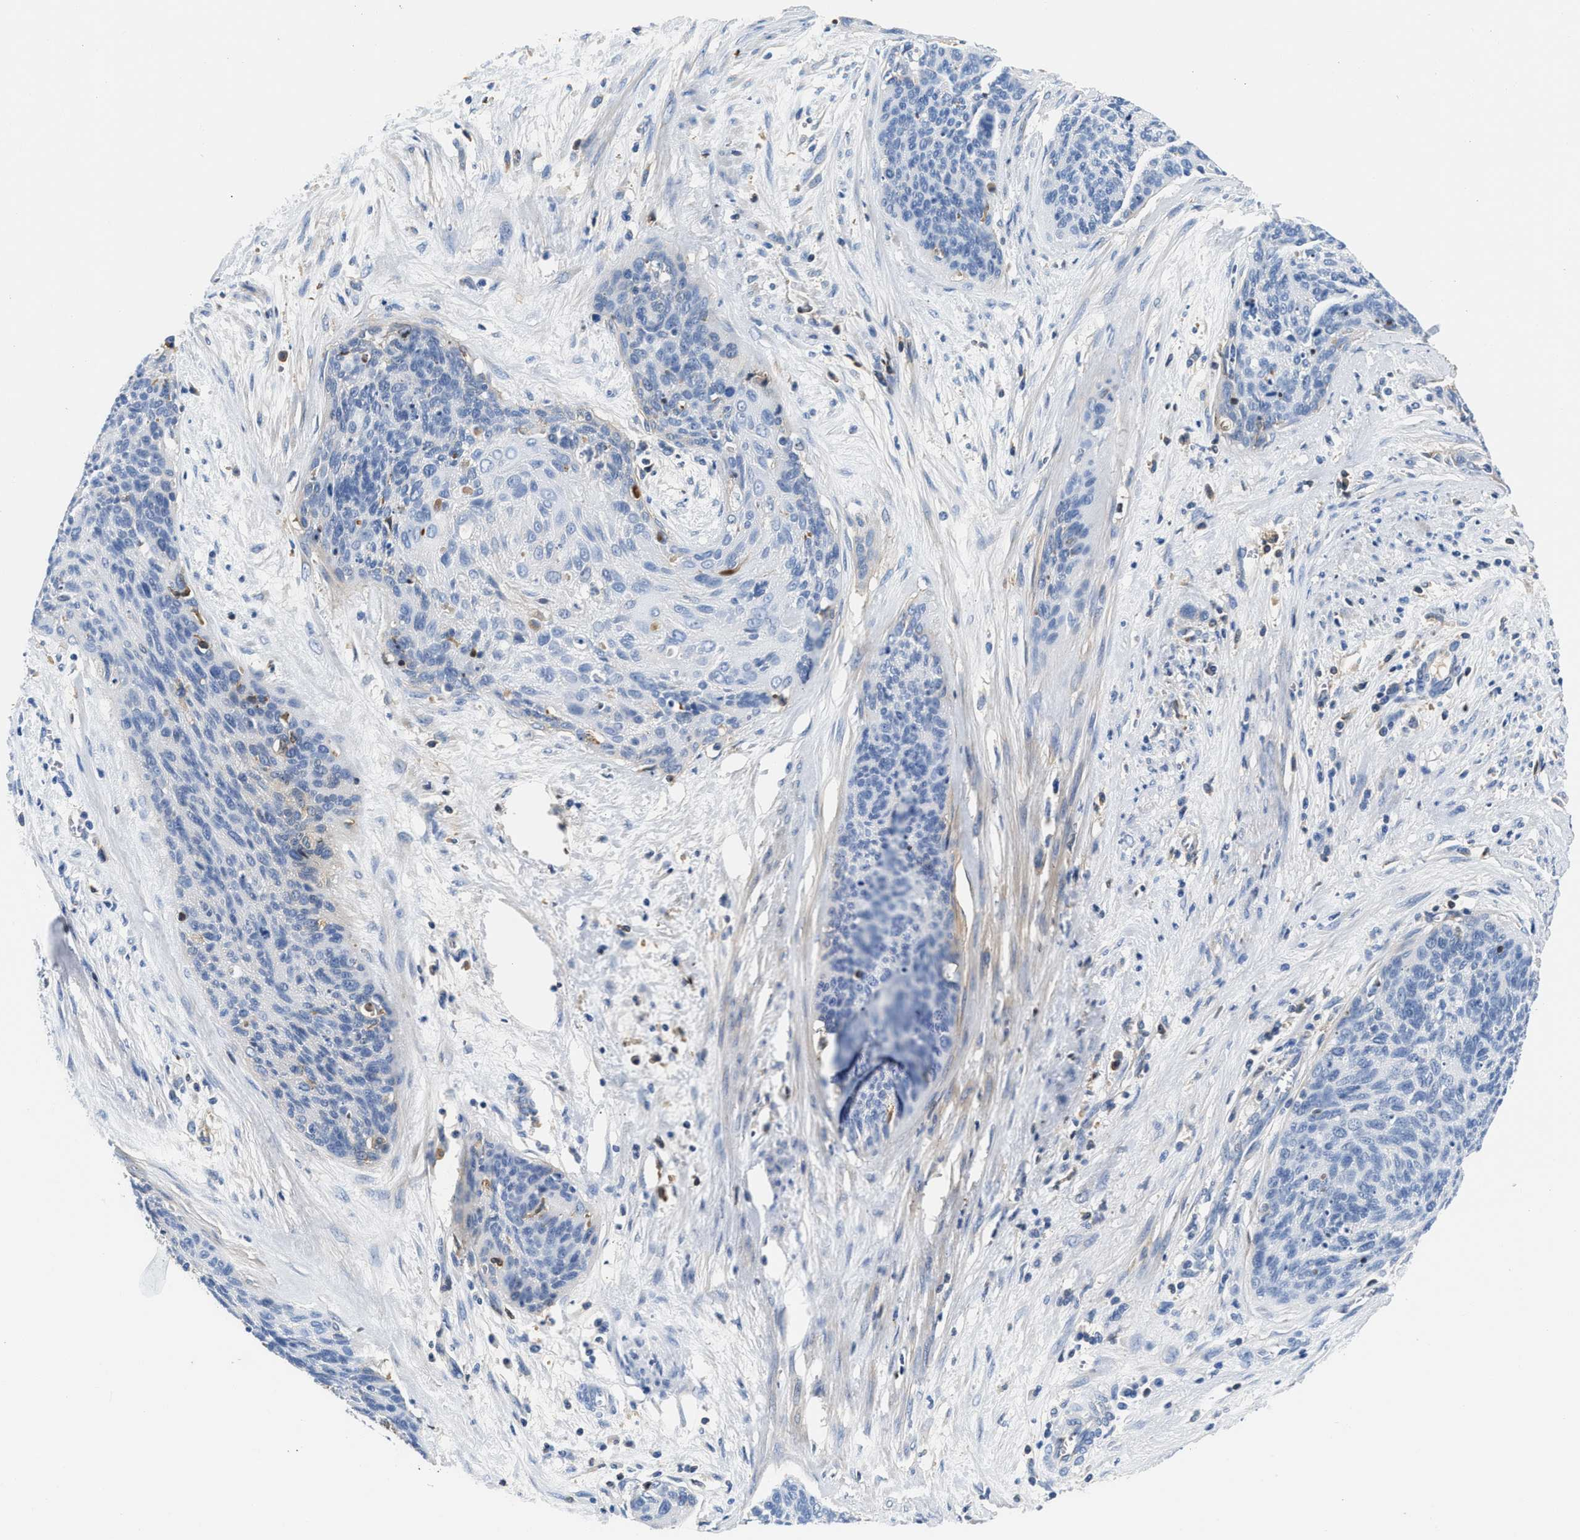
{"staining": {"intensity": "negative", "quantity": "none", "location": "none"}, "tissue": "cervical cancer", "cell_type": "Tumor cells", "image_type": "cancer", "snomed": [{"axis": "morphology", "description": "Squamous cell carcinoma, NOS"}, {"axis": "topography", "description": "Cervix"}], "caption": "DAB immunohistochemical staining of human cervical squamous cell carcinoma shows no significant staining in tumor cells. The staining is performed using DAB brown chromogen with nuclei counter-stained in using hematoxylin.", "gene": "GC", "patient": {"sex": "female", "age": 55}}